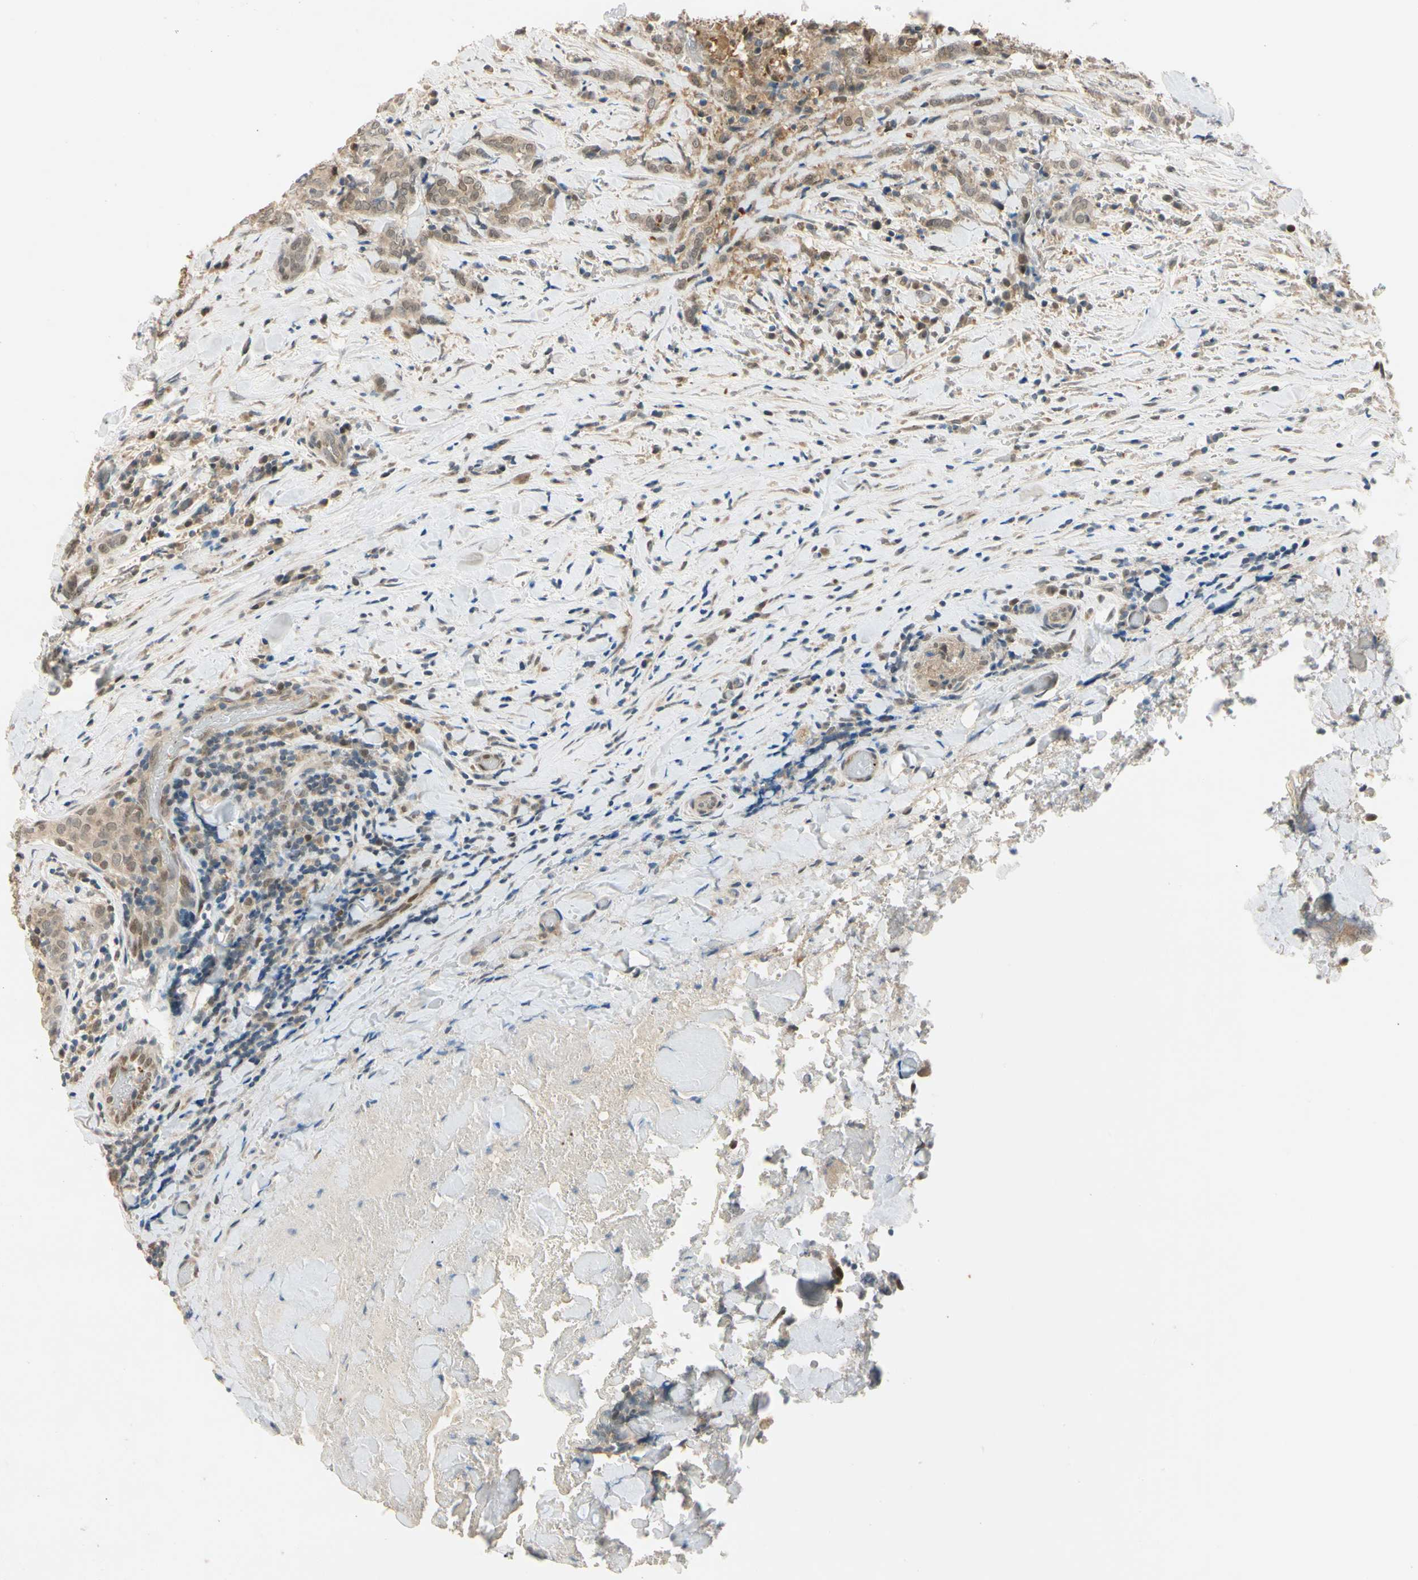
{"staining": {"intensity": "moderate", "quantity": ">75%", "location": "cytoplasmic/membranous,nuclear"}, "tissue": "thyroid cancer", "cell_type": "Tumor cells", "image_type": "cancer", "snomed": [{"axis": "morphology", "description": "Normal tissue, NOS"}, {"axis": "morphology", "description": "Papillary adenocarcinoma, NOS"}, {"axis": "topography", "description": "Thyroid gland"}], "caption": "This is a histology image of immunohistochemistry (IHC) staining of thyroid cancer, which shows moderate positivity in the cytoplasmic/membranous and nuclear of tumor cells.", "gene": "RIOX2", "patient": {"sex": "female", "age": 30}}